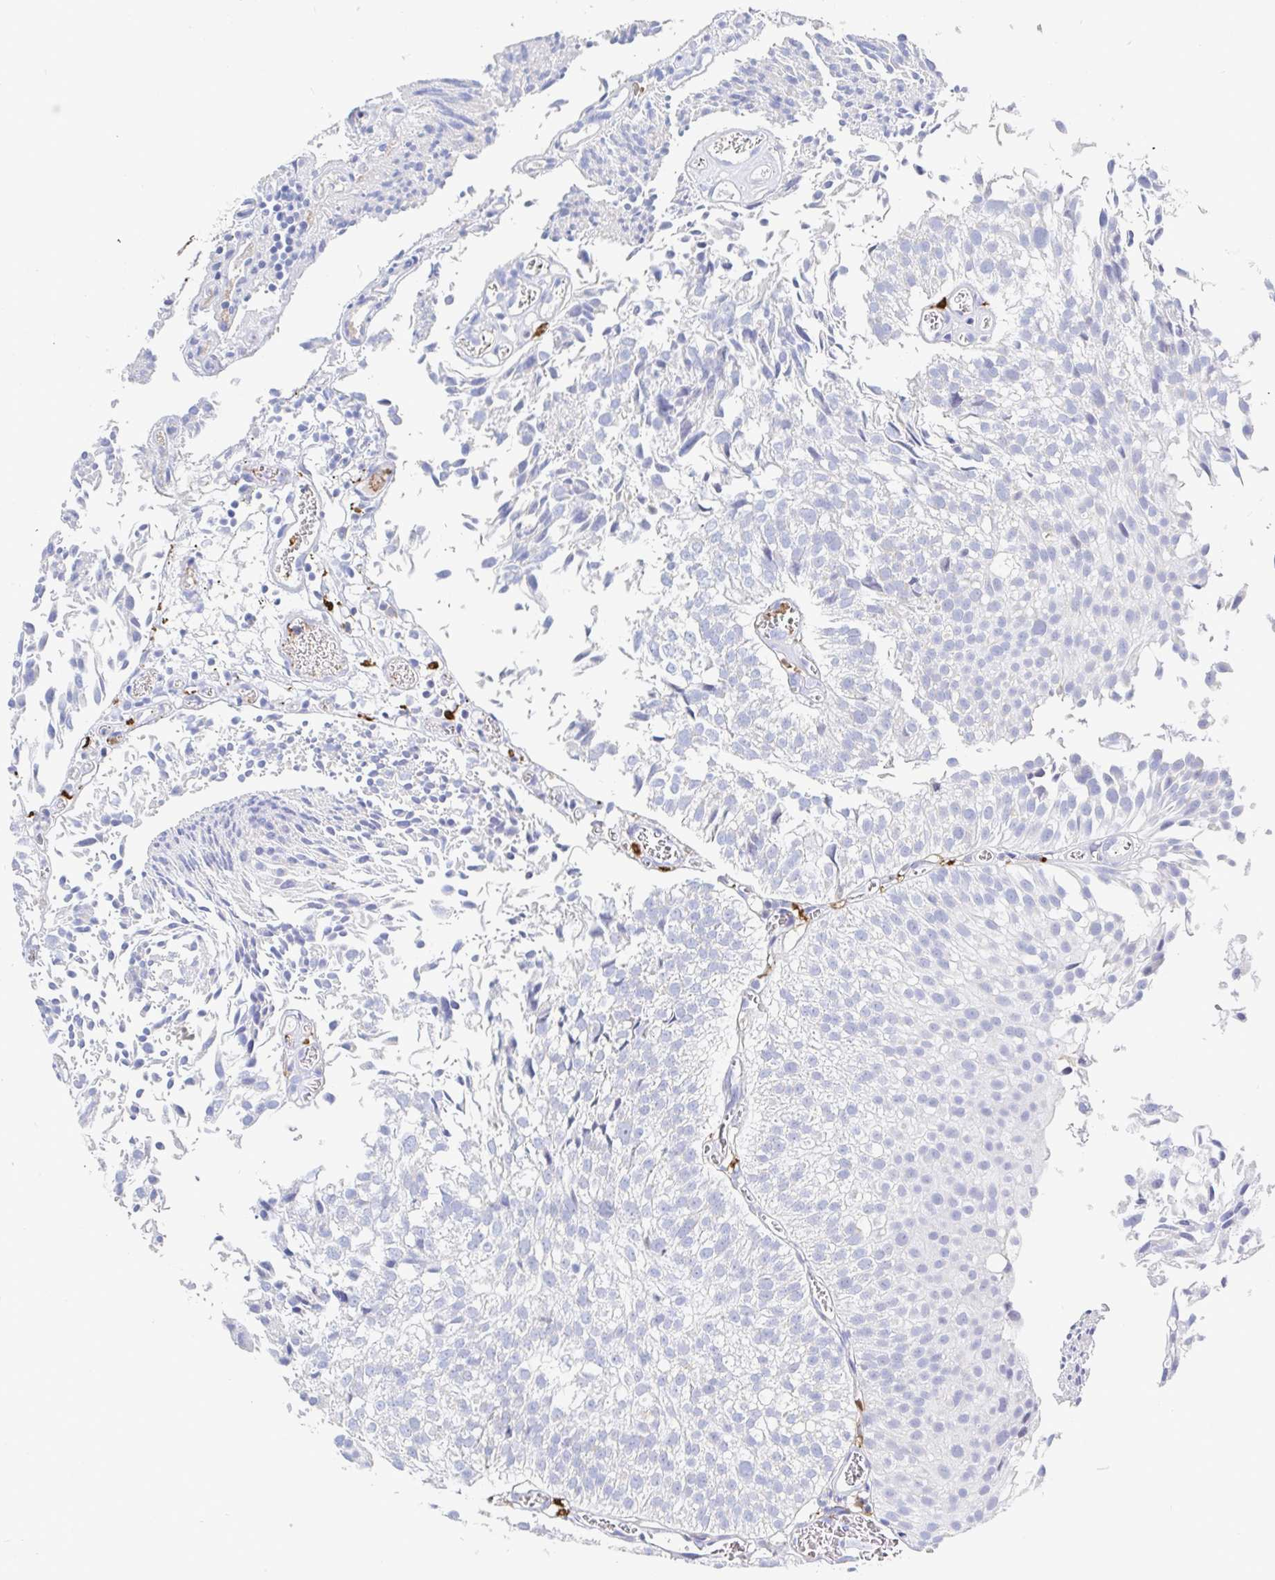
{"staining": {"intensity": "negative", "quantity": "none", "location": "none"}, "tissue": "urothelial cancer", "cell_type": "Tumor cells", "image_type": "cancer", "snomed": [{"axis": "morphology", "description": "Urothelial carcinoma, Low grade"}, {"axis": "topography", "description": "Urinary bladder"}], "caption": "This is an immunohistochemistry photomicrograph of urothelial carcinoma (low-grade). There is no positivity in tumor cells.", "gene": "OR2A4", "patient": {"sex": "male", "age": 80}}